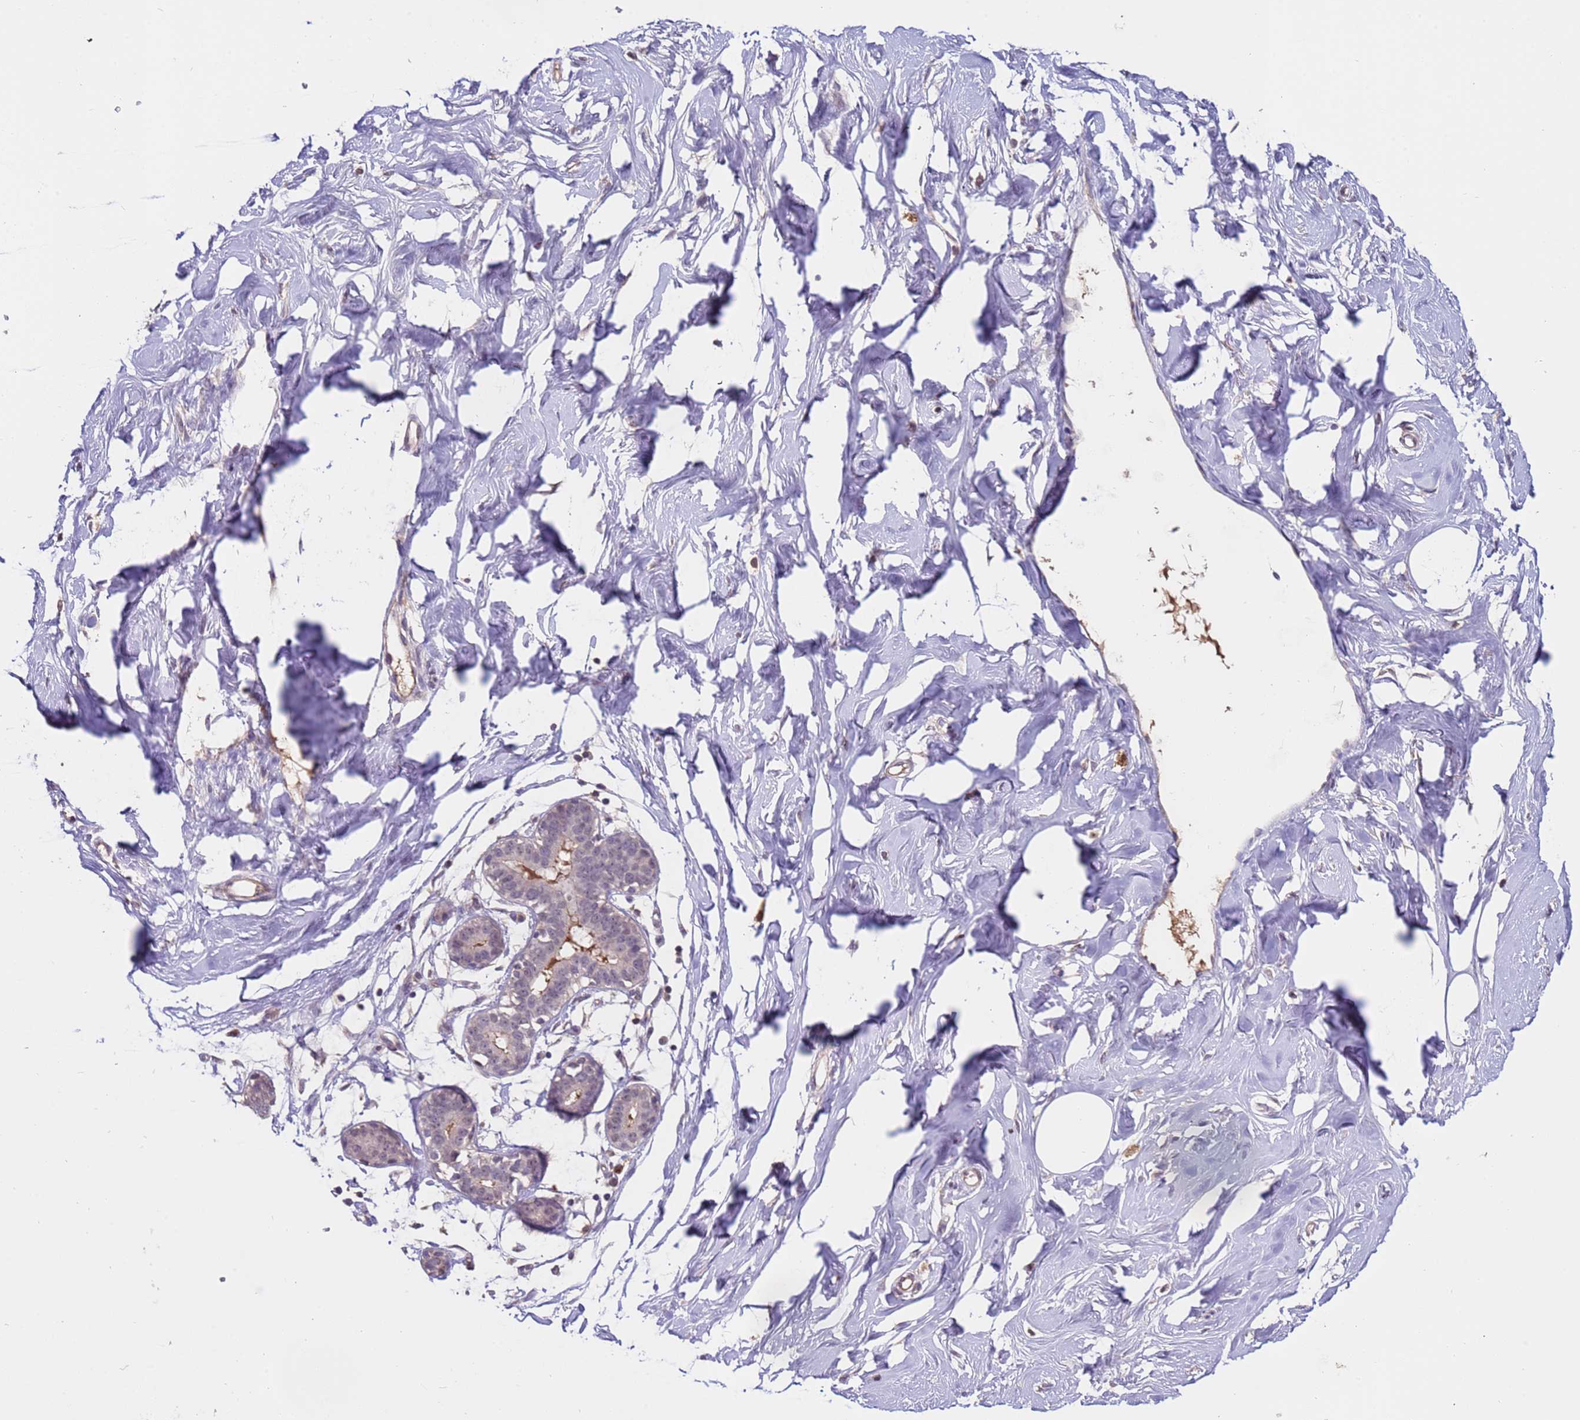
{"staining": {"intensity": "negative", "quantity": "none", "location": "none"}, "tissue": "breast", "cell_type": "Adipocytes", "image_type": "normal", "snomed": [{"axis": "morphology", "description": "Normal tissue, NOS"}, {"axis": "morphology", "description": "Adenoma, NOS"}, {"axis": "topography", "description": "Breast"}], "caption": "Normal breast was stained to show a protein in brown. There is no significant expression in adipocytes. Brightfield microscopy of immunohistochemistry stained with DAB (3,3'-diaminobenzidine) (brown) and hematoxylin (blue), captured at high magnification.", "gene": "ZNF248", "patient": {"sex": "female", "age": 23}}